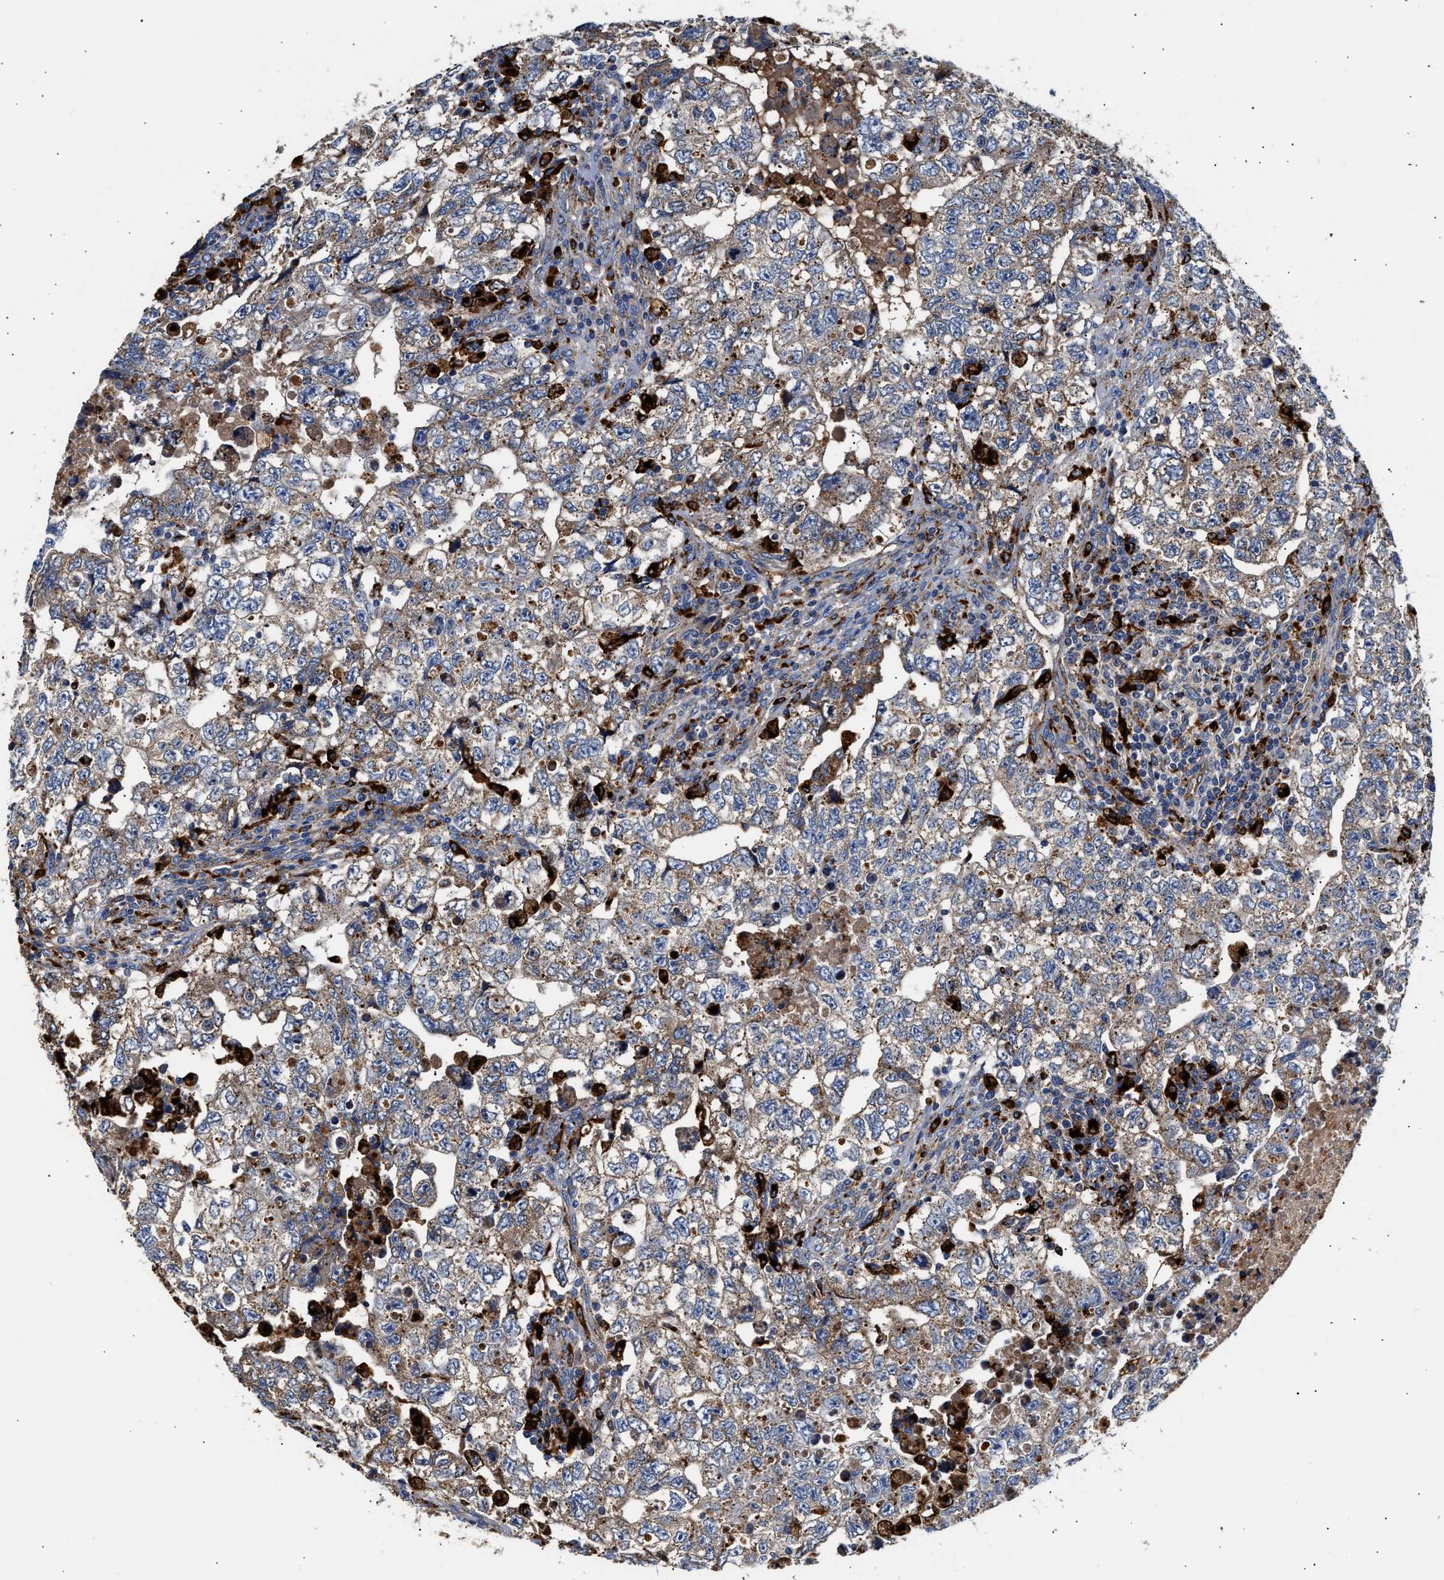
{"staining": {"intensity": "weak", "quantity": ">75%", "location": "cytoplasmic/membranous"}, "tissue": "testis cancer", "cell_type": "Tumor cells", "image_type": "cancer", "snomed": [{"axis": "morphology", "description": "Carcinoma, Embryonal, NOS"}, {"axis": "topography", "description": "Testis"}], "caption": "Tumor cells demonstrate low levels of weak cytoplasmic/membranous expression in approximately >75% of cells in testis cancer (embryonal carcinoma).", "gene": "CCDC146", "patient": {"sex": "male", "age": 36}}